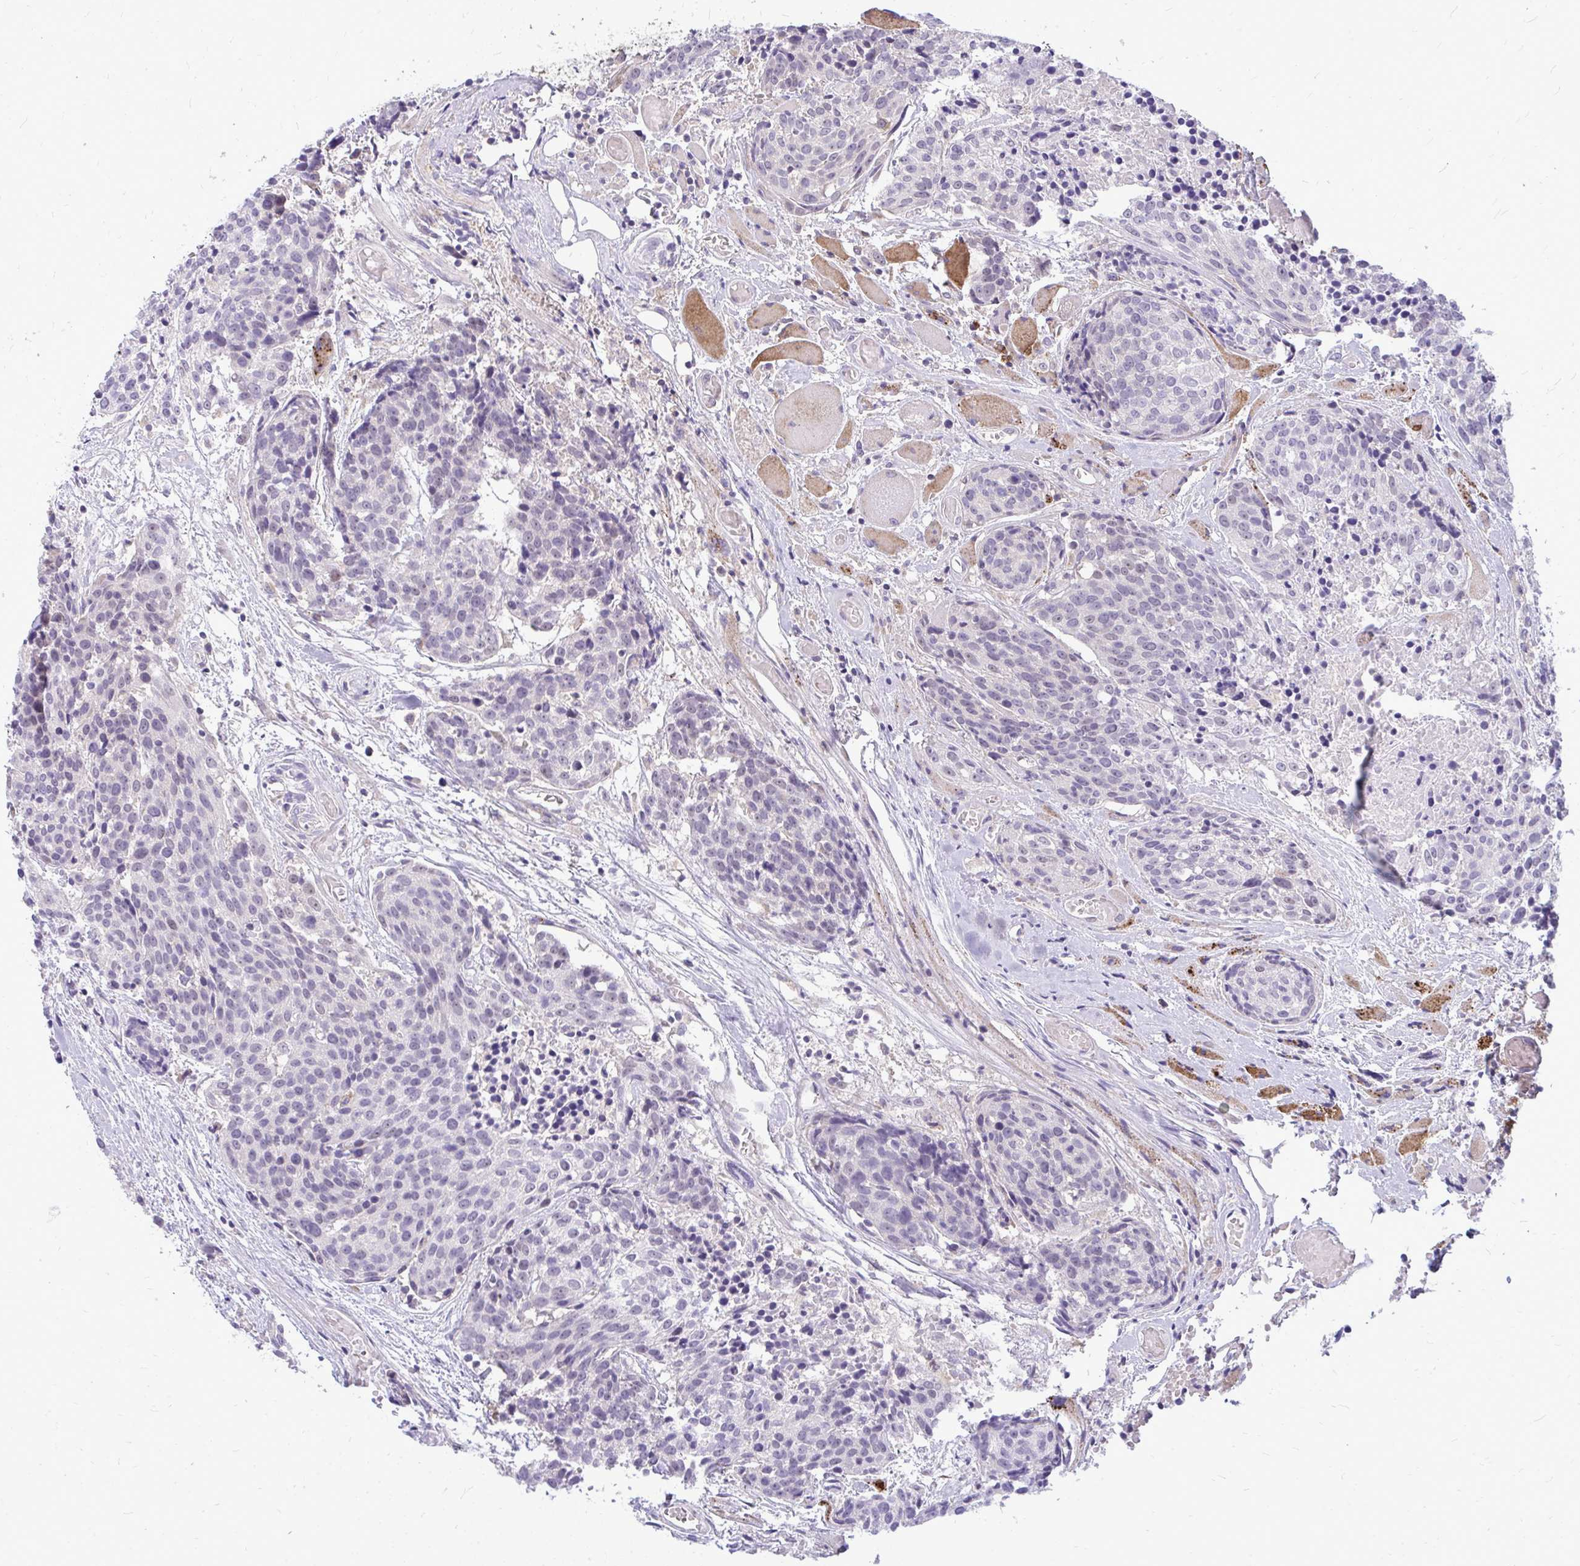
{"staining": {"intensity": "negative", "quantity": "none", "location": "none"}, "tissue": "head and neck cancer", "cell_type": "Tumor cells", "image_type": "cancer", "snomed": [{"axis": "morphology", "description": "Squamous cell carcinoma, NOS"}, {"axis": "topography", "description": "Oral tissue"}, {"axis": "topography", "description": "Head-Neck"}], "caption": "High power microscopy photomicrograph of an immunohistochemistry micrograph of head and neck squamous cell carcinoma, revealing no significant expression in tumor cells.", "gene": "ZSCAN25", "patient": {"sex": "male", "age": 64}}